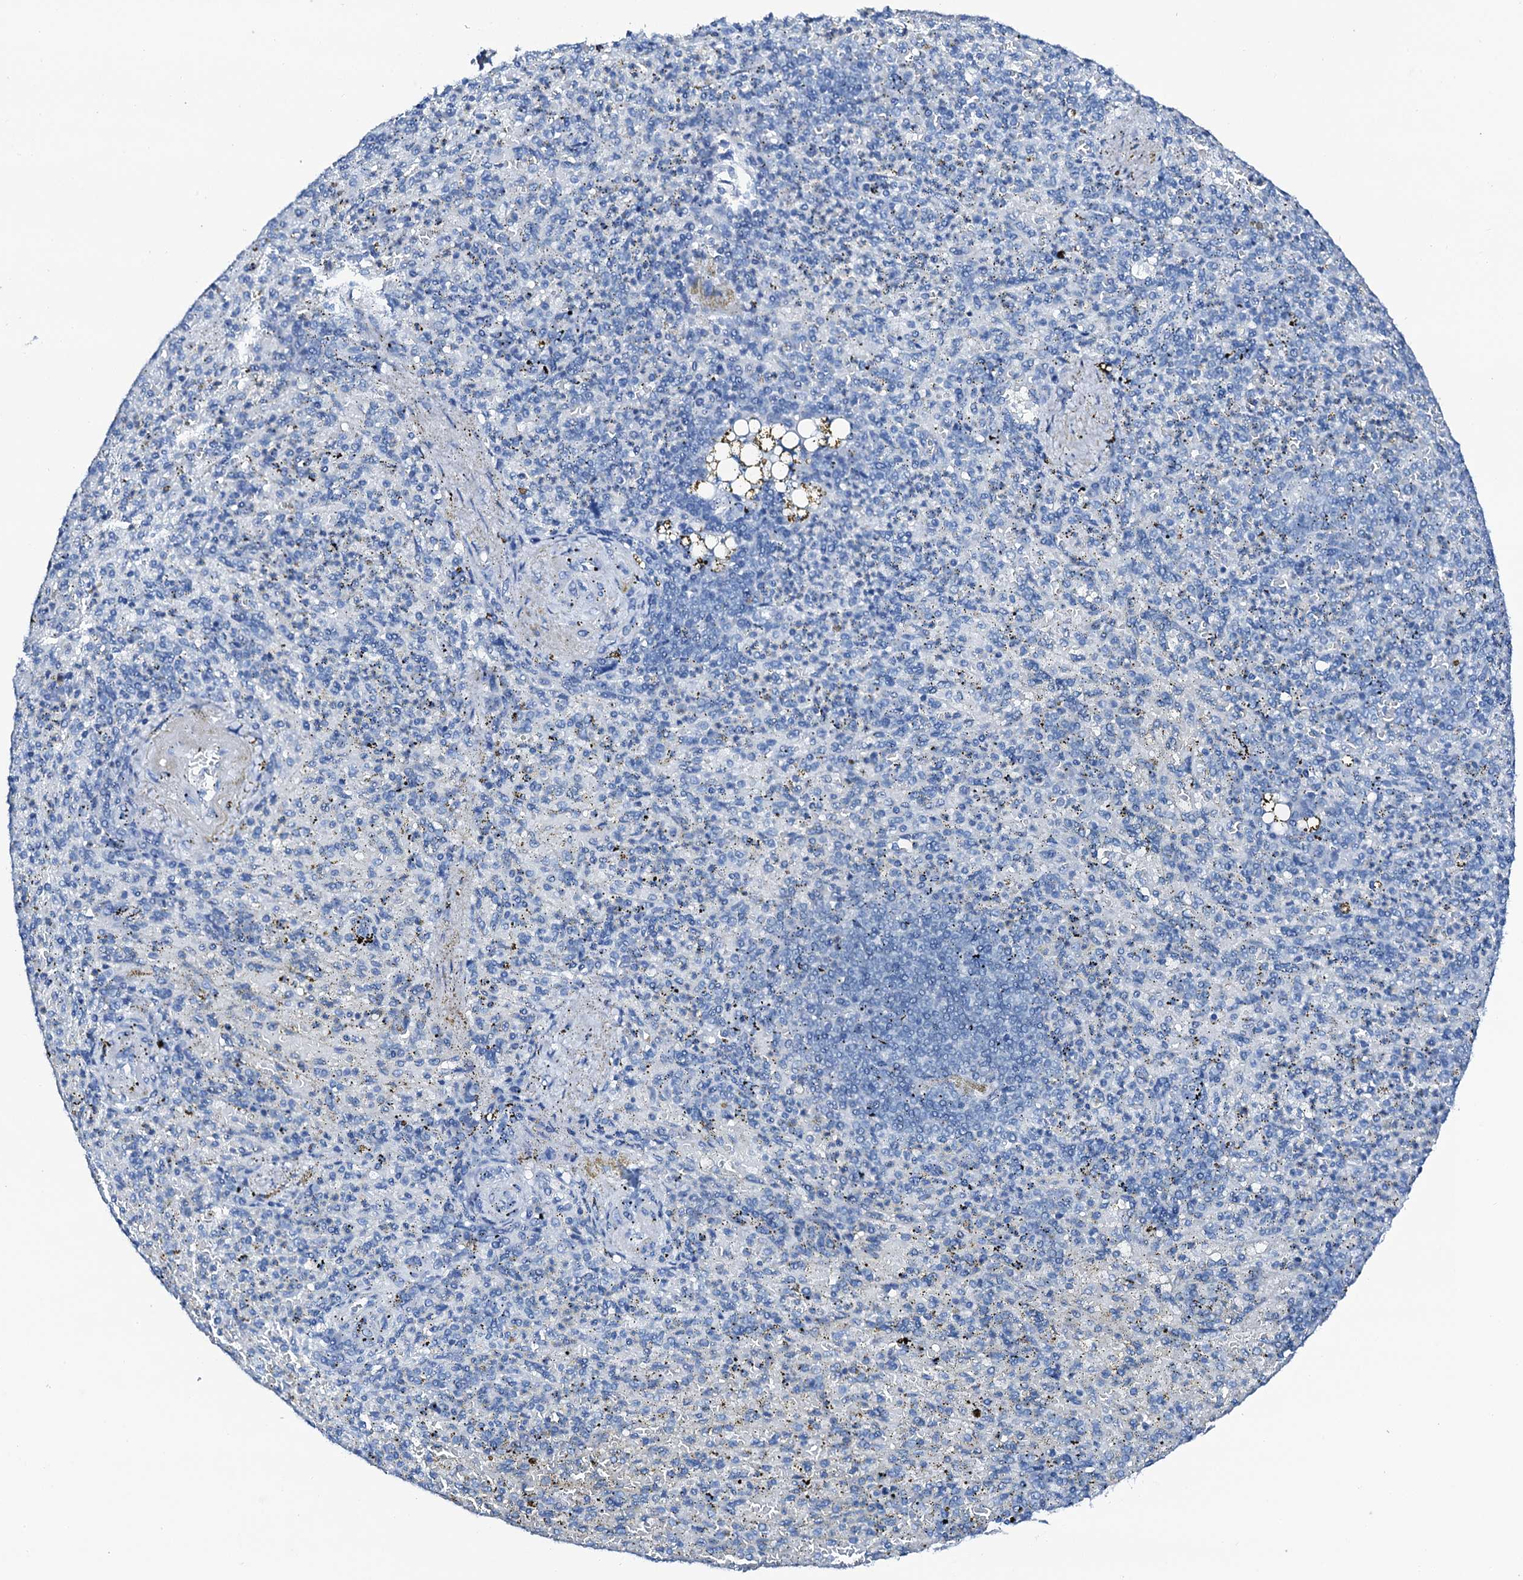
{"staining": {"intensity": "negative", "quantity": "none", "location": "none"}, "tissue": "spleen", "cell_type": "Cells in red pulp", "image_type": "normal", "snomed": [{"axis": "morphology", "description": "Normal tissue, NOS"}, {"axis": "topography", "description": "Spleen"}], "caption": "Cells in red pulp show no significant staining in unremarkable spleen. Nuclei are stained in blue.", "gene": "PTH", "patient": {"sex": "female", "age": 74}}